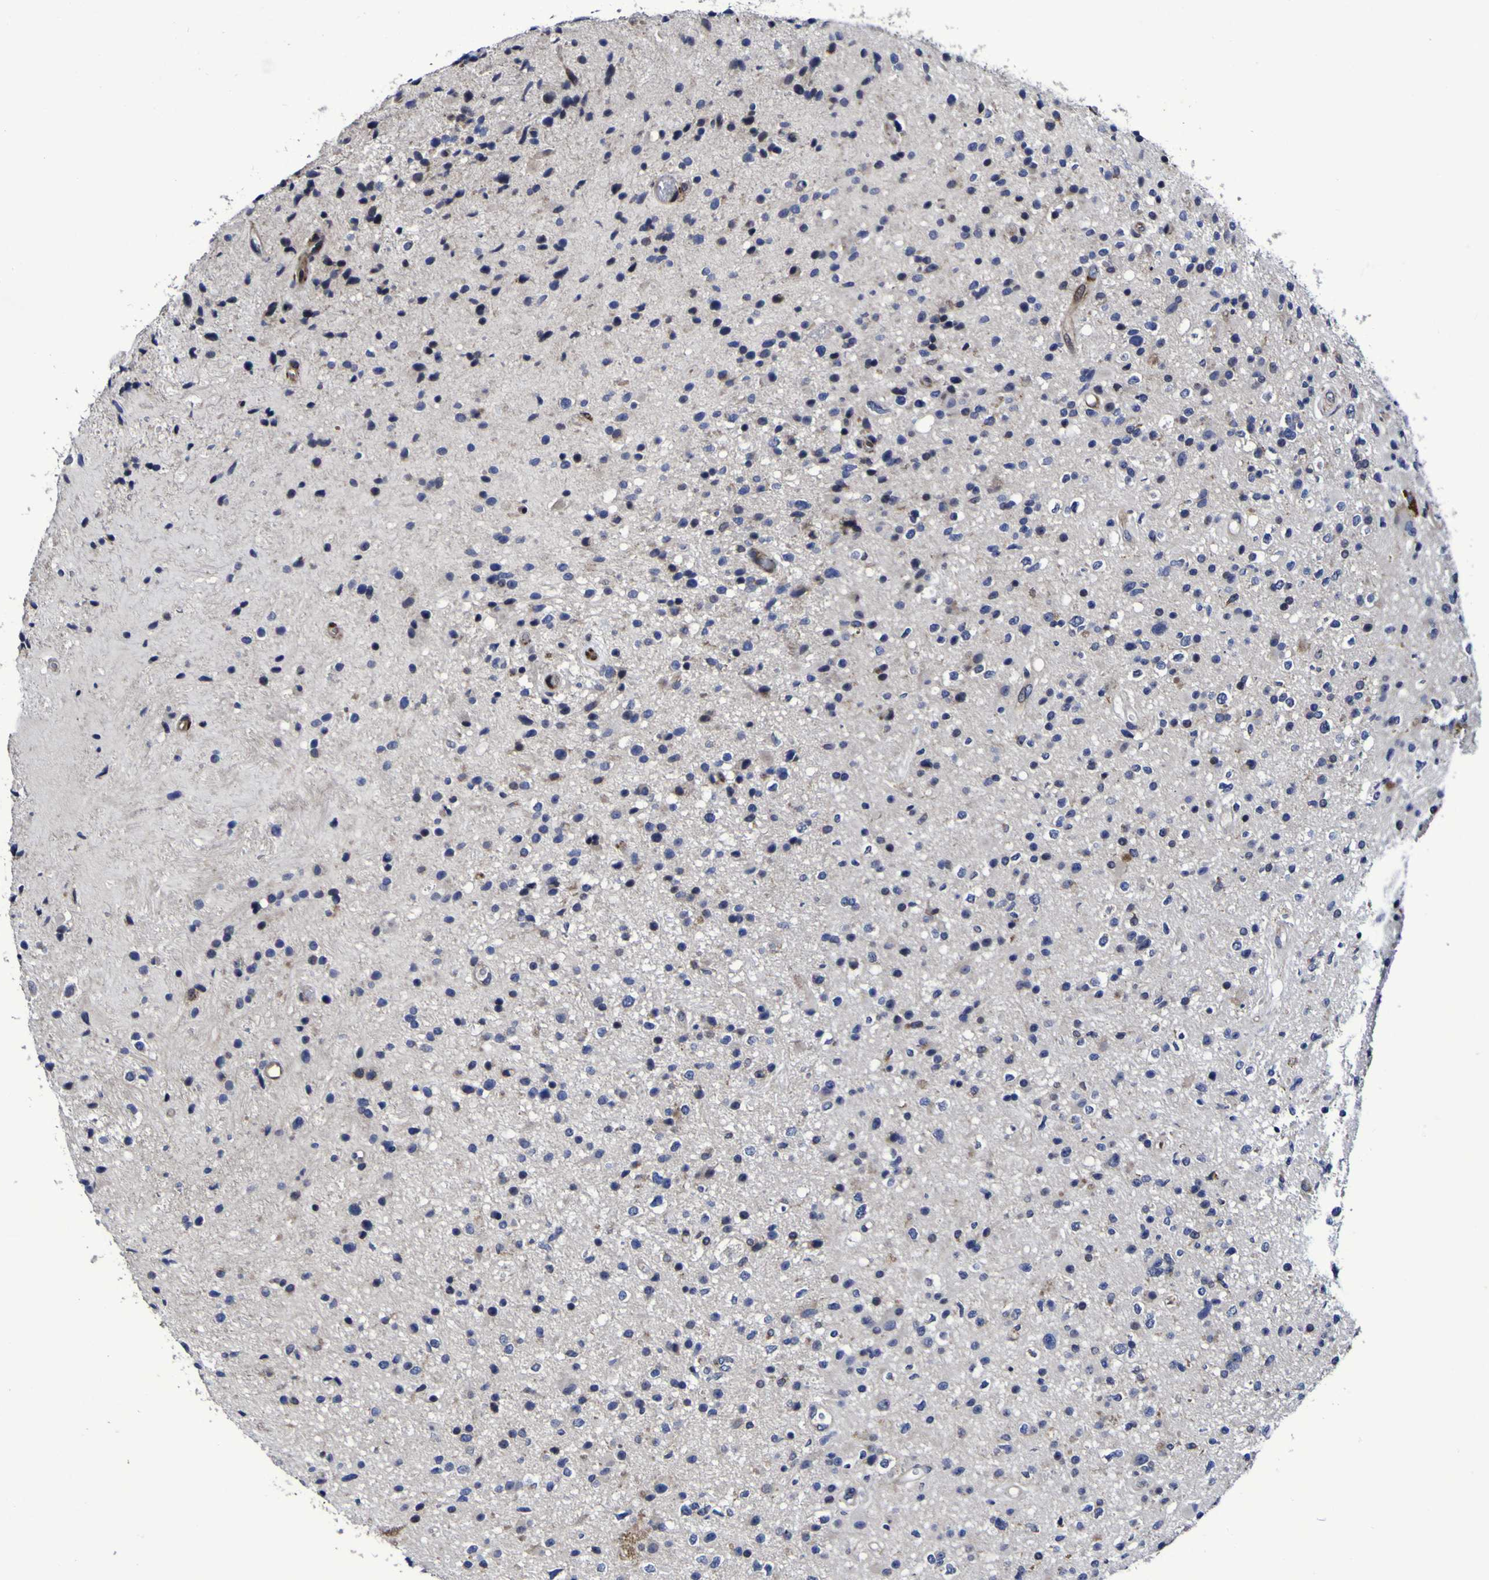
{"staining": {"intensity": "negative", "quantity": "none", "location": "none"}, "tissue": "glioma", "cell_type": "Tumor cells", "image_type": "cancer", "snomed": [{"axis": "morphology", "description": "Glioma, malignant, High grade"}, {"axis": "topography", "description": "Brain"}], "caption": "IHC image of neoplastic tissue: human glioma stained with DAB shows no significant protein positivity in tumor cells. (DAB (3,3'-diaminobenzidine) immunohistochemistry, high magnification).", "gene": "P3H1", "patient": {"sex": "male", "age": 33}}